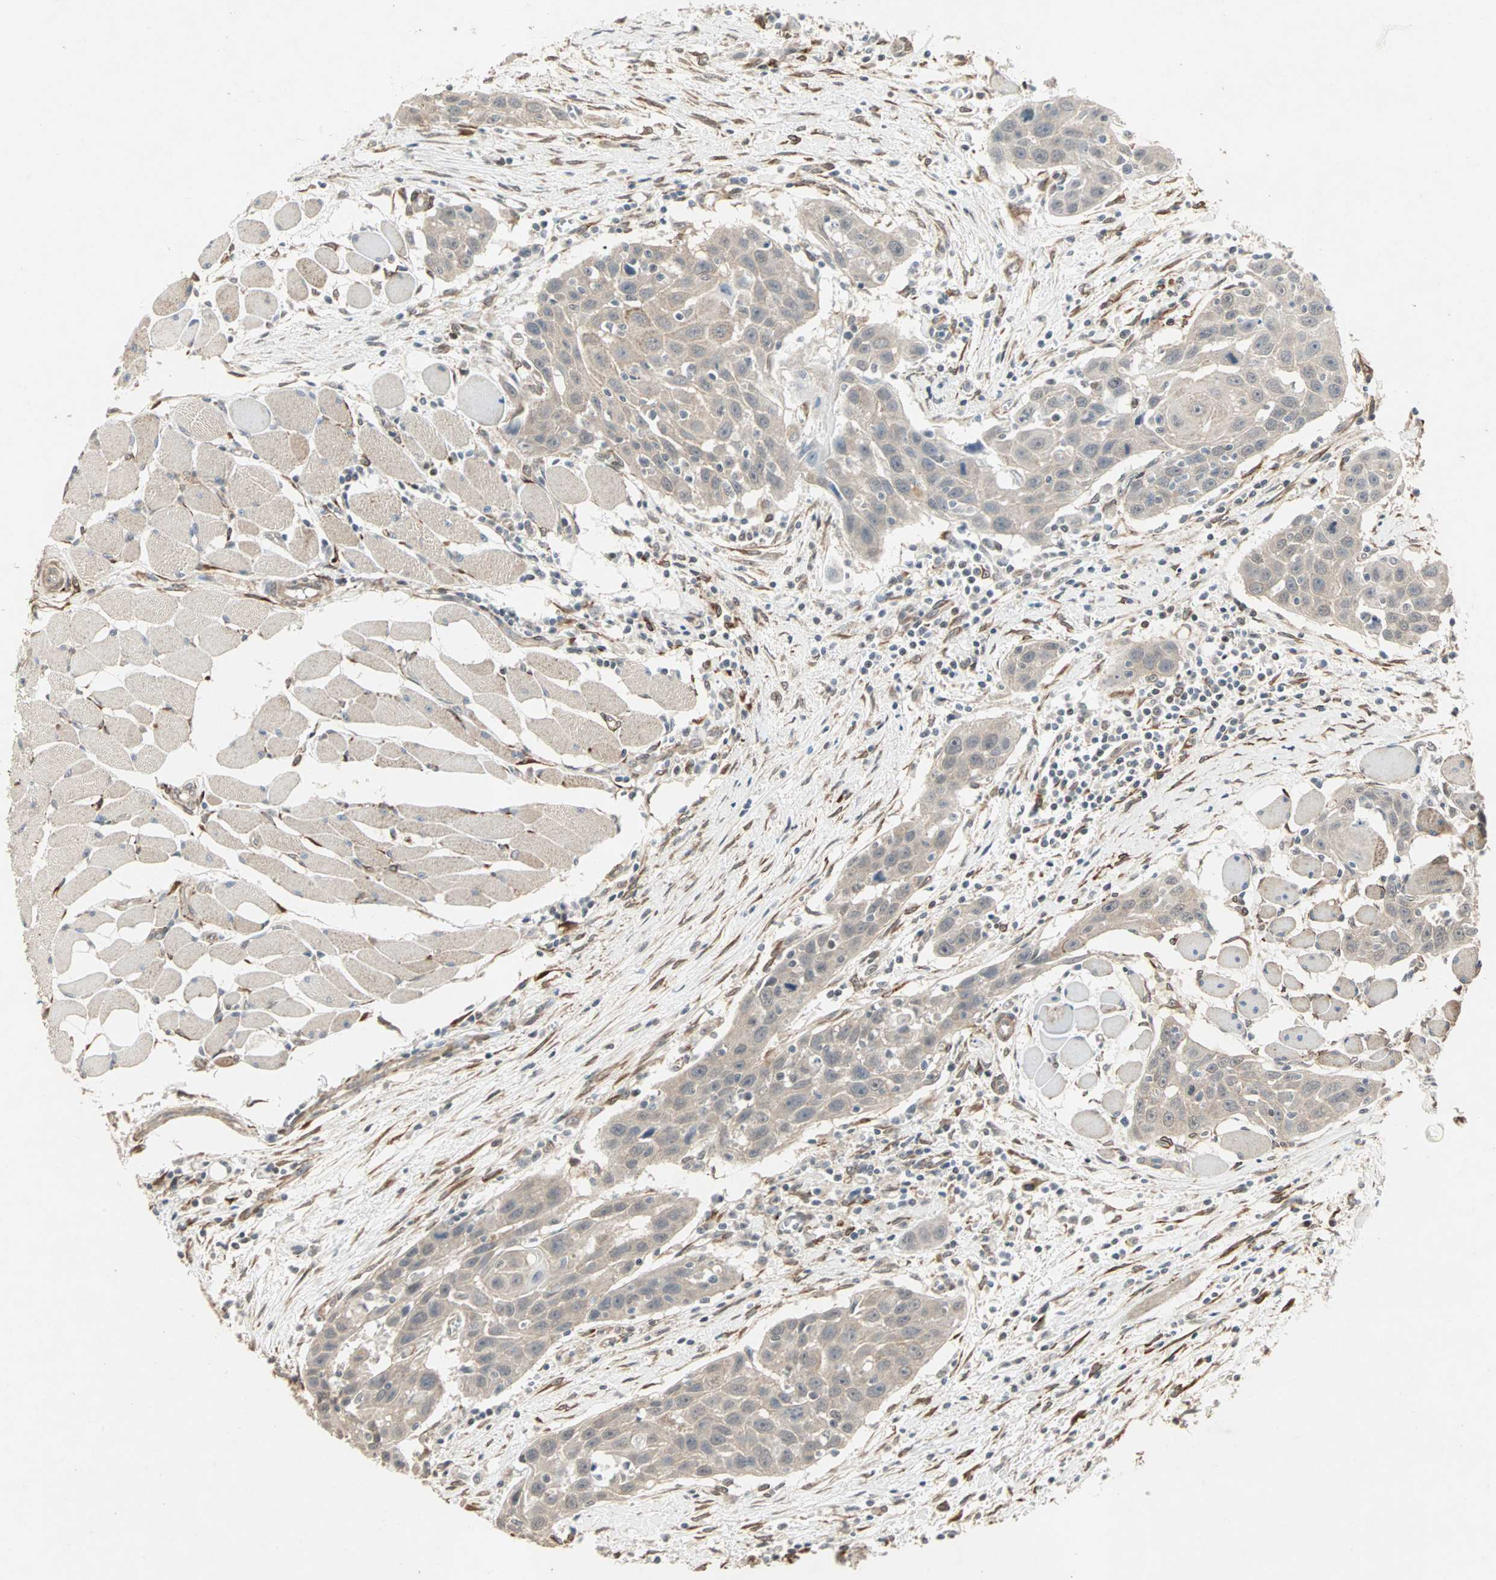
{"staining": {"intensity": "weak", "quantity": "<25%", "location": "cytoplasmic/membranous"}, "tissue": "head and neck cancer", "cell_type": "Tumor cells", "image_type": "cancer", "snomed": [{"axis": "morphology", "description": "Squamous cell carcinoma, NOS"}, {"axis": "topography", "description": "Oral tissue"}, {"axis": "topography", "description": "Head-Neck"}], "caption": "The histopathology image shows no staining of tumor cells in head and neck cancer.", "gene": "TRPV4", "patient": {"sex": "female", "age": 50}}